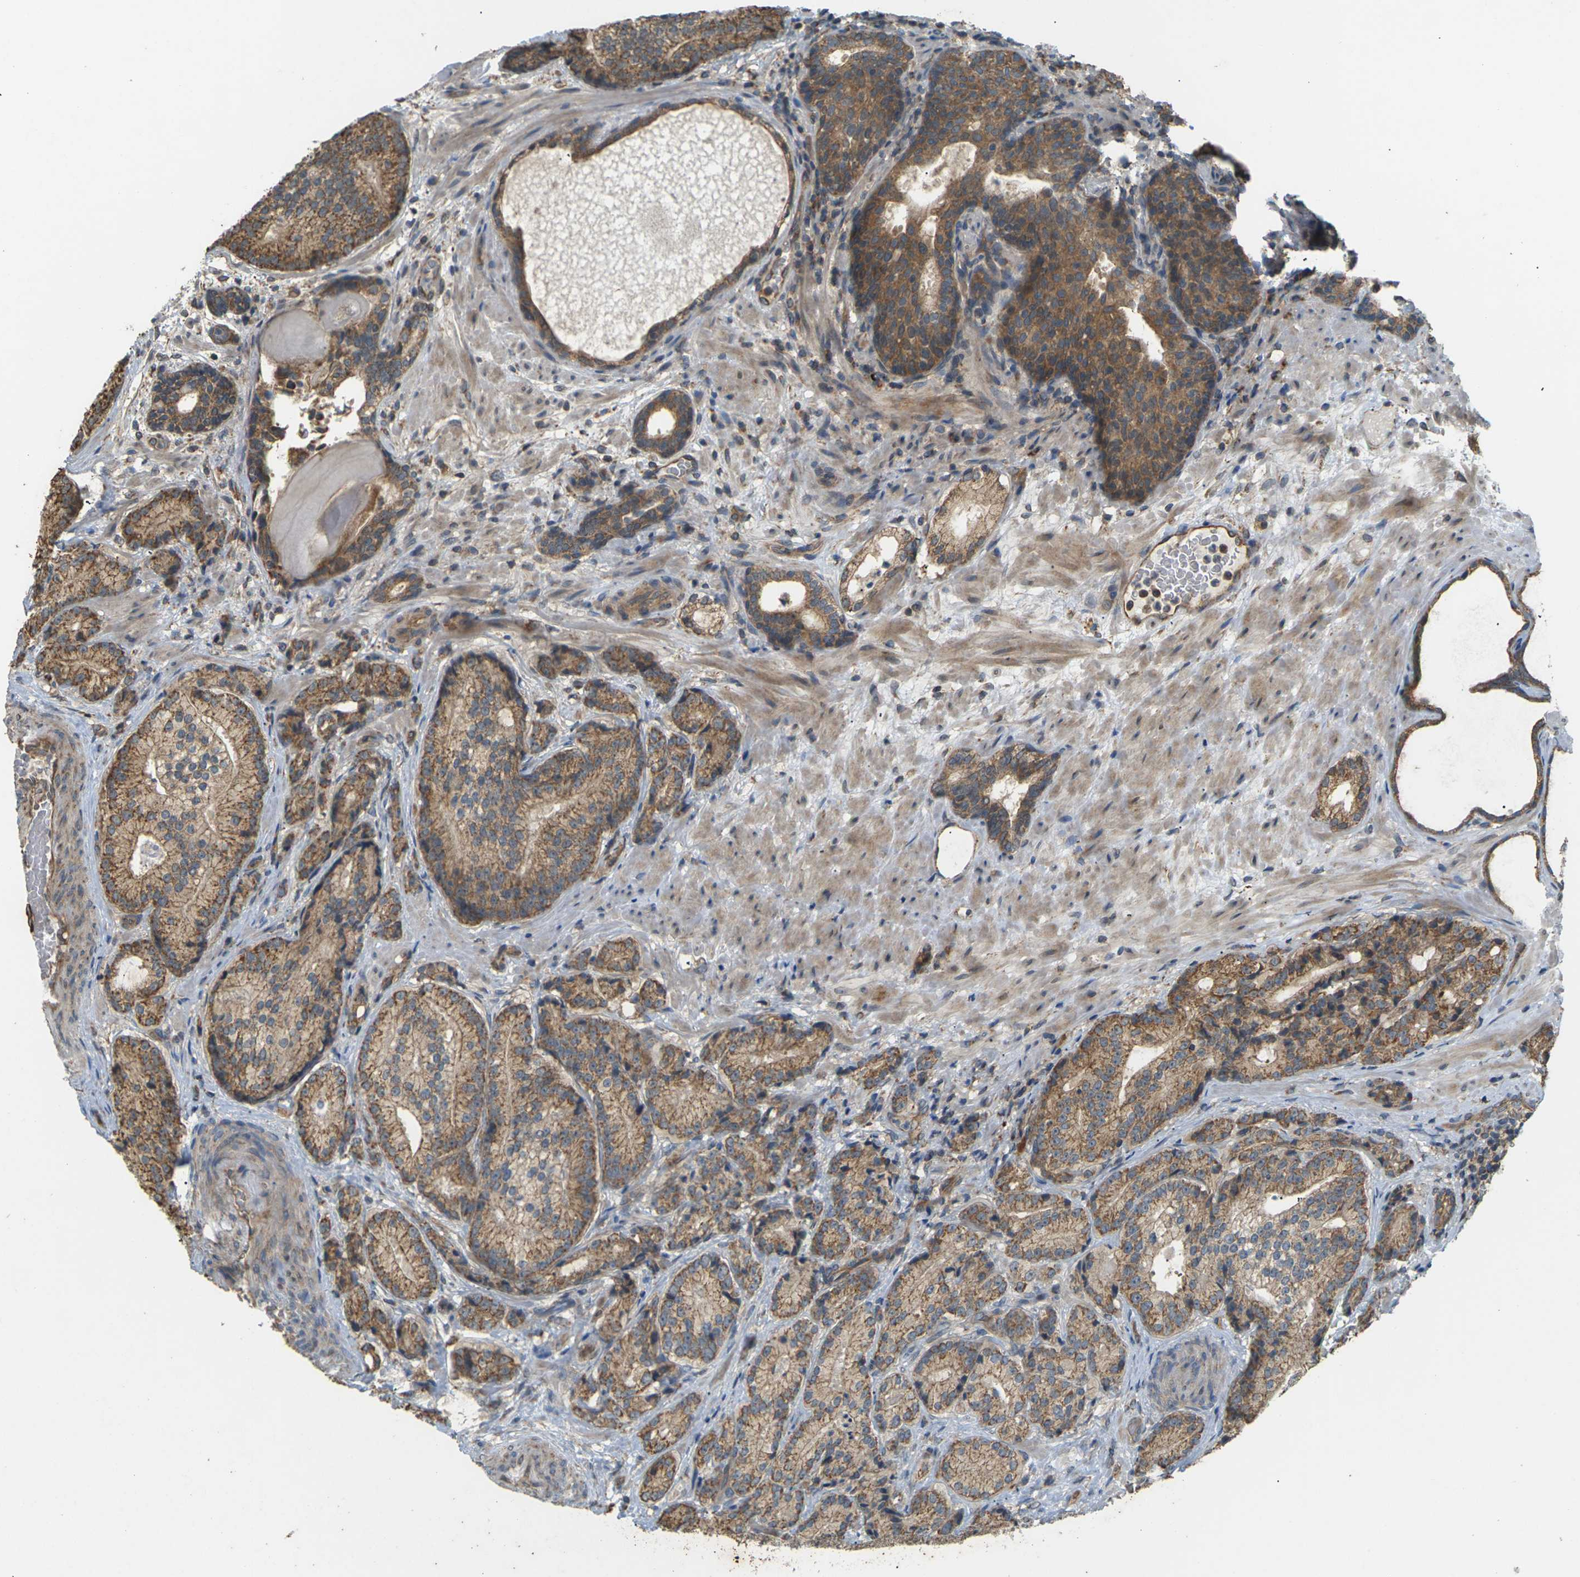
{"staining": {"intensity": "moderate", "quantity": ">75%", "location": "cytoplasmic/membranous"}, "tissue": "prostate cancer", "cell_type": "Tumor cells", "image_type": "cancer", "snomed": [{"axis": "morphology", "description": "Adenocarcinoma, High grade"}, {"axis": "topography", "description": "Prostate"}], "caption": "IHC of human prostate cancer displays medium levels of moderate cytoplasmic/membranous positivity in approximately >75% of tumor cells. The staining was performed using DAB to visualize the protein expression in brown, while the nuclei were stained in blue with hematoxylin (Magnification: 20x).", "gene": "KSR1", "patient": {"sex": "male", "age": 61}}